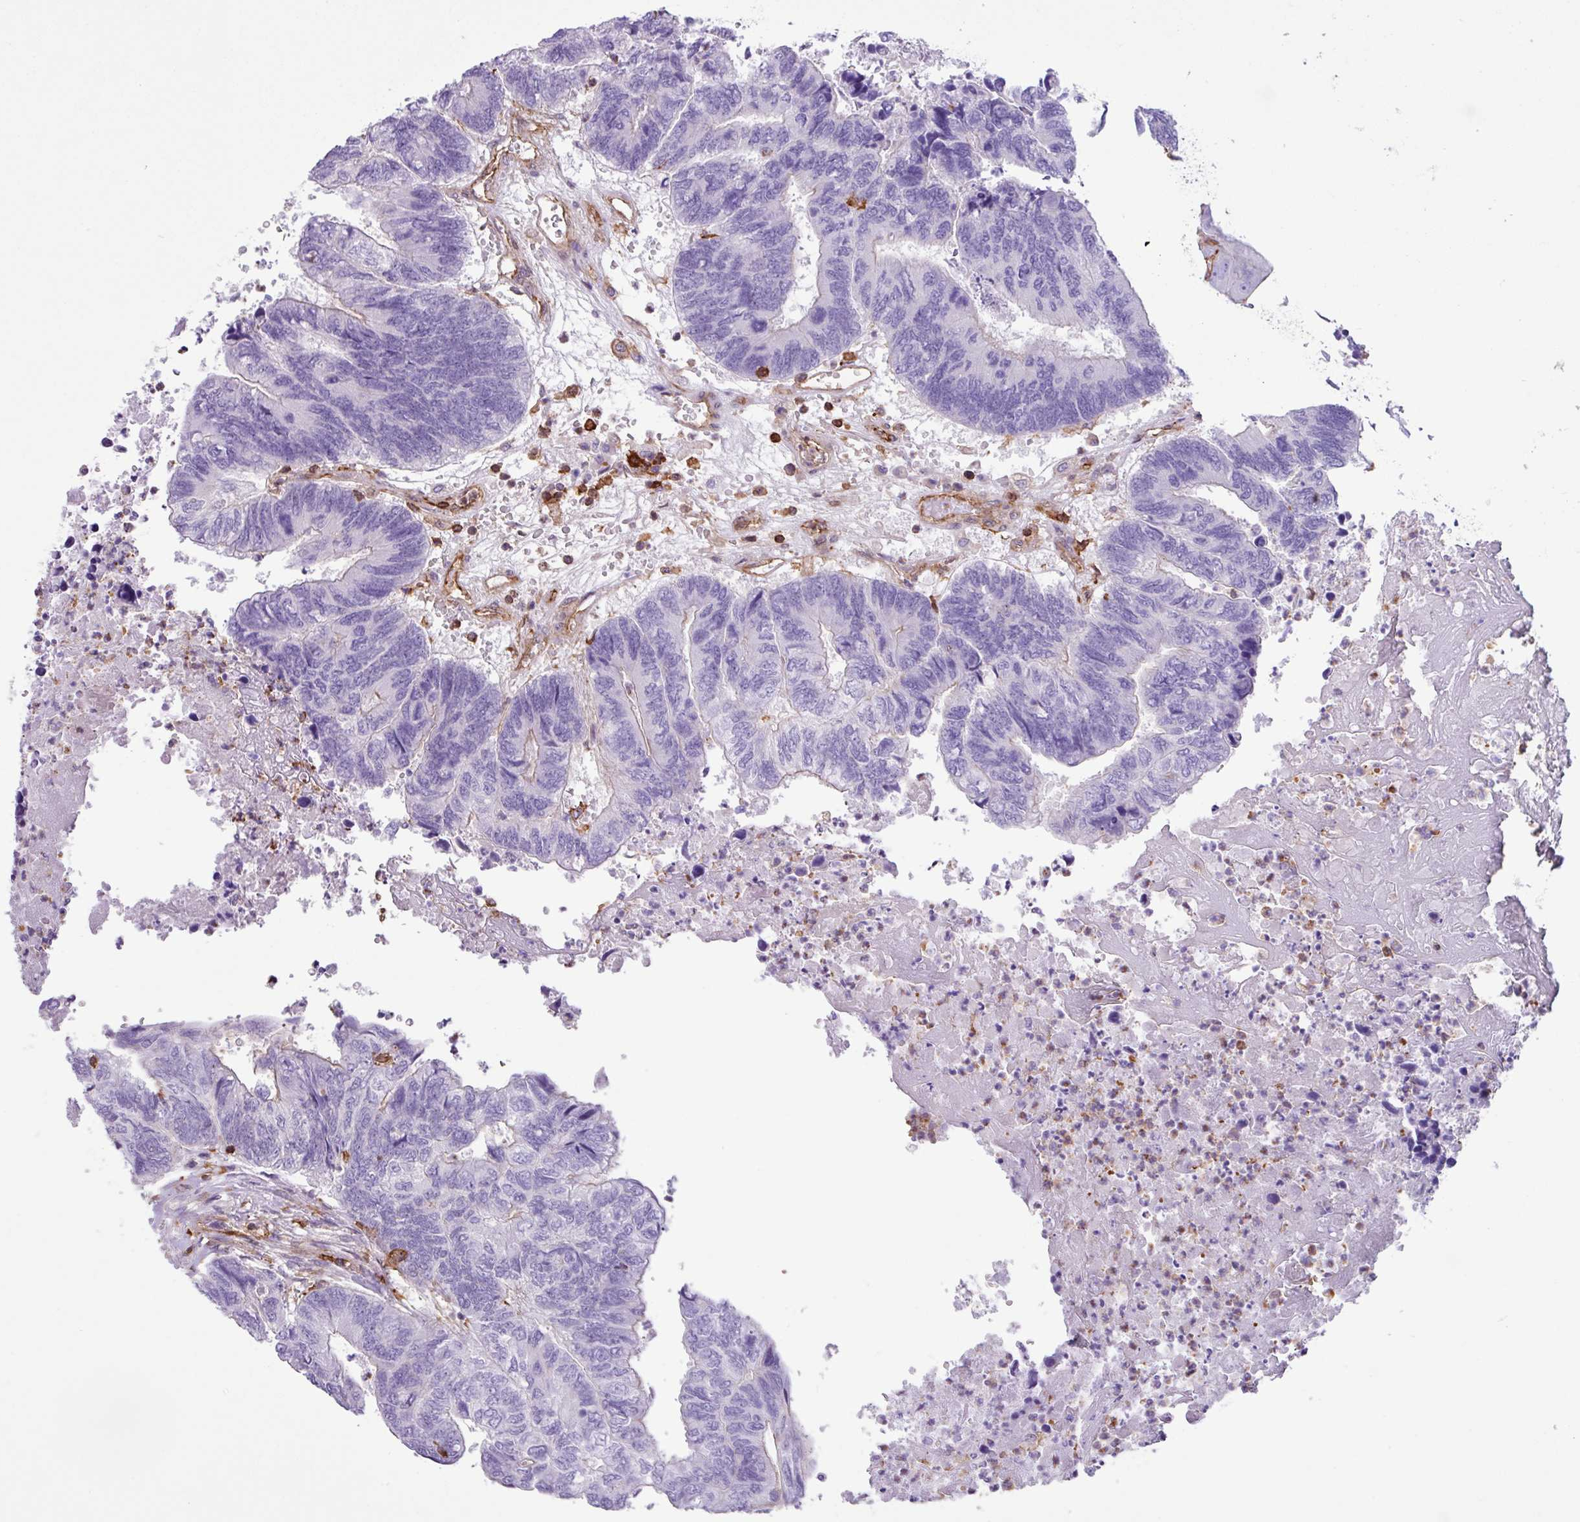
{"staining": {"intensity": "negative", "quantity": "none", "location": "none"}, "tissue": "colorectal cancer", "cell_type": "Tumor cells", "image_type": "cancer", "snomed": [{"axis": "morphology", "description": "Adenocarcinoma, NOS"}, {"axis": "topography", "description": "Colon"}], "caption": "Immunohistochemistry (IHC) histopathology image of human adenocarcinoma (colorectal) stained for a protein (brown), which displays no expression in tumor cells.", "gene": "PPP1R18", "patient": {"sex": "female", "age": 67}}